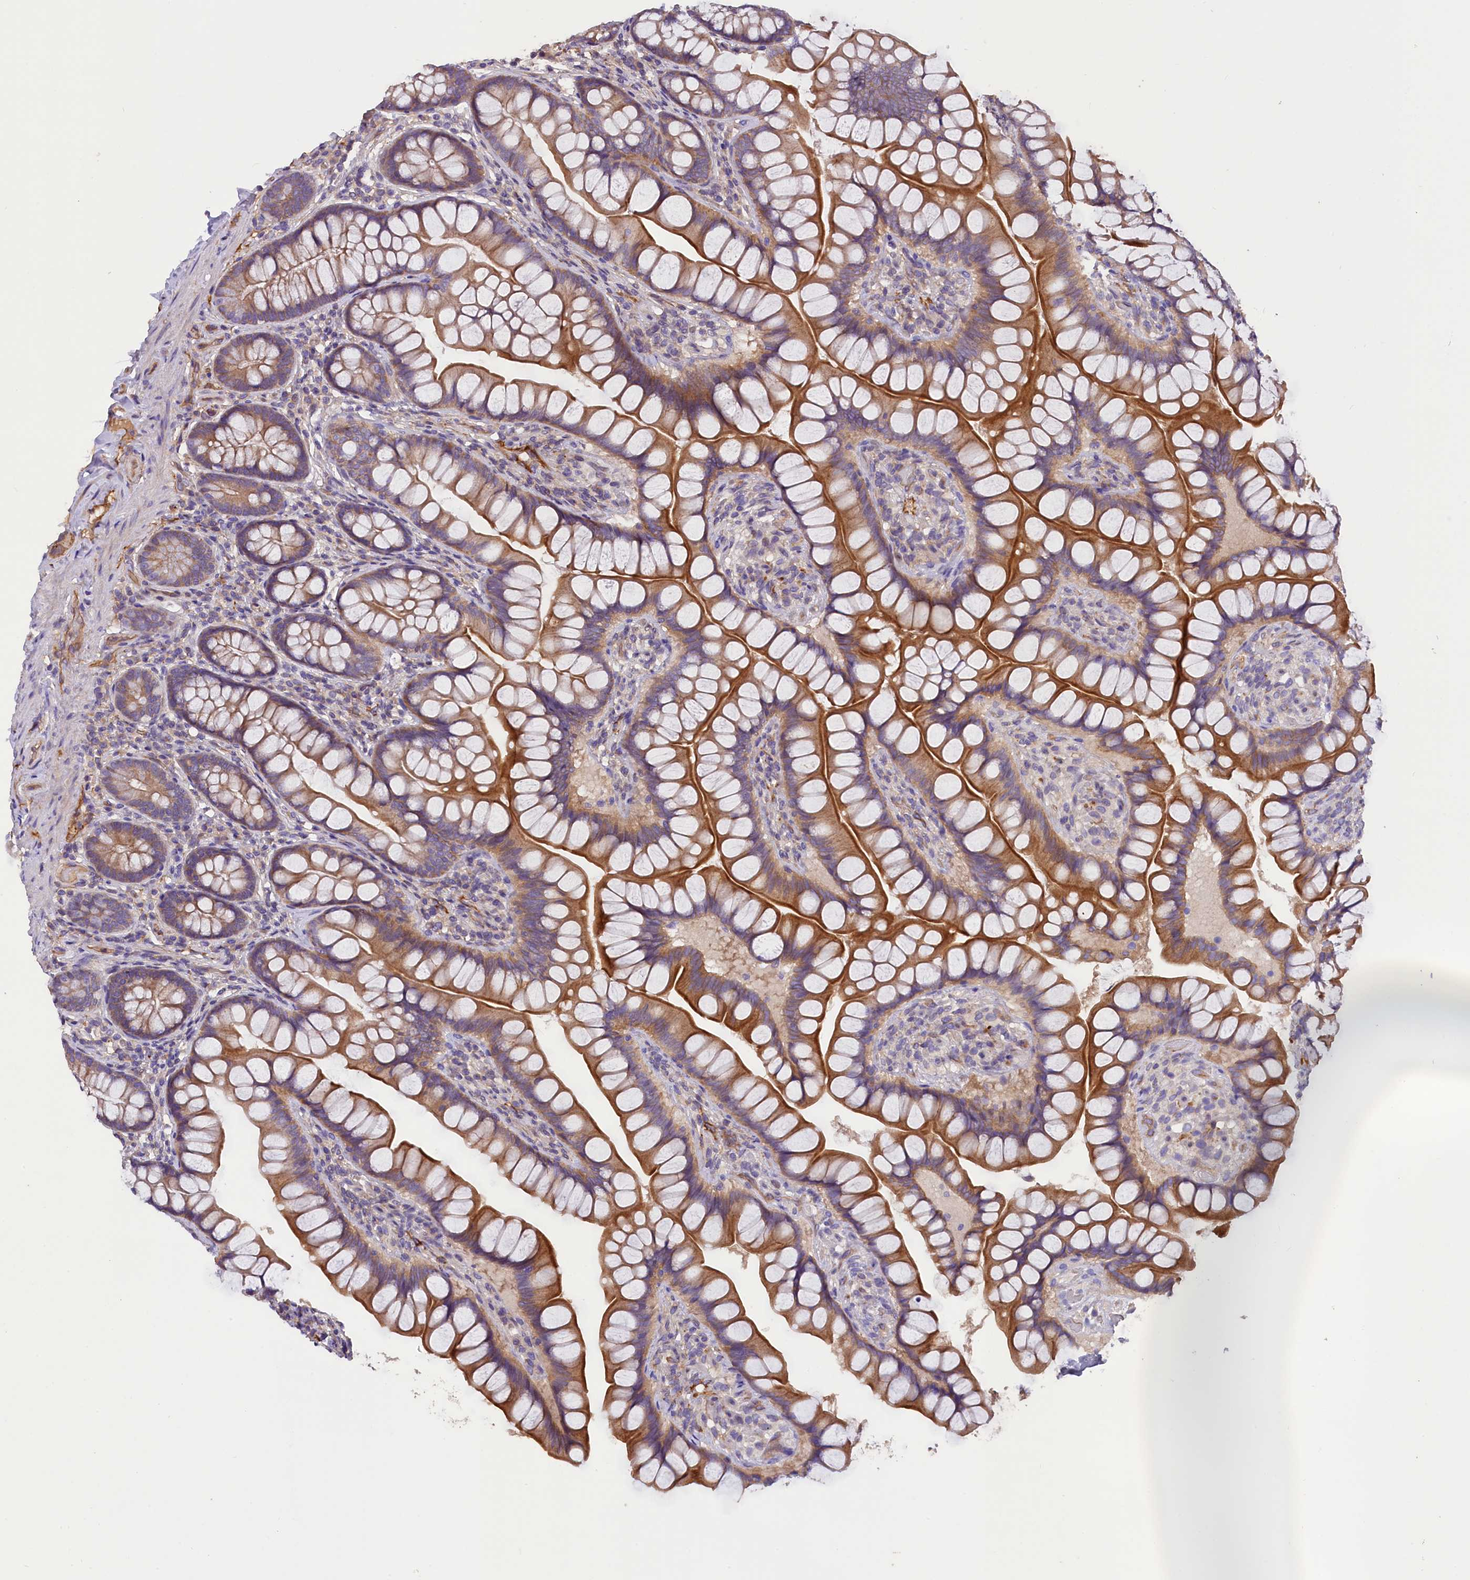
{"staining": {"intensity": "moderate", "quantity": ">75%", "location": "cytoplasmic/membranous"}, "tissue": "small intestine", "cell_type": "Glandular cells", "image_type": "normal", "snomed": [{"axis": "morphology", "description": "Normal tissue, NOS"}, {"axis": "topography", "description": "Small intestine"}], "caption": "Immunohistochemical staining of normal small intestine reveals moderate cytoplasmic/membranous protein positivity in about >75% of glandular cells.", "gene": "ERMARD", "patient": {"sex": "male", "age": 70}}